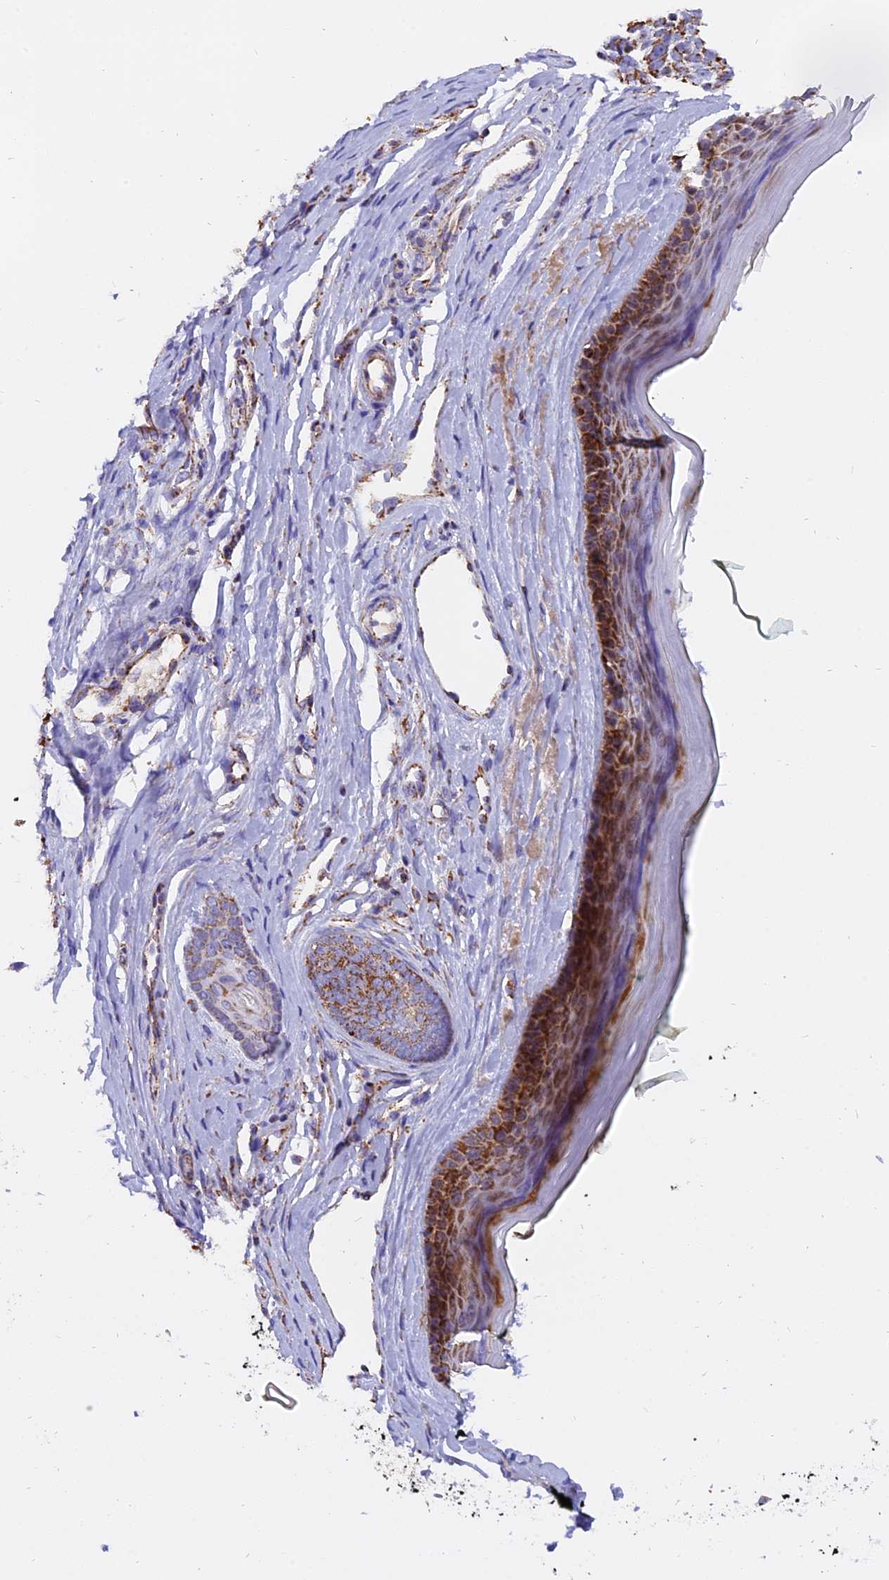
{"staining": {"intensity": "strong", "quantity": "25%-75%", "location": "cytoplasmic/membranous"}, "tissue": "skin cancer", "cell_type": "Tumor cells", "image_type": "cancer", "snomed": [{"axis": "morphology", "description": "Basal cell carcinoma"}, {"axis": "topography", "description": "Skin"}], "caption": "DAB immunohistochemical staining of skin basal cell carcinoma reveals strong cytoplasmic/membranous protein expression in about 25%-75% of tumor cells. The protein of interest is stained brown, and the nuclei are stained in blue (DAB IHC with brightfield microscopy, high magnification).", "gene": "MRPS34", "patient": {"sex": "female", "age": 81}}